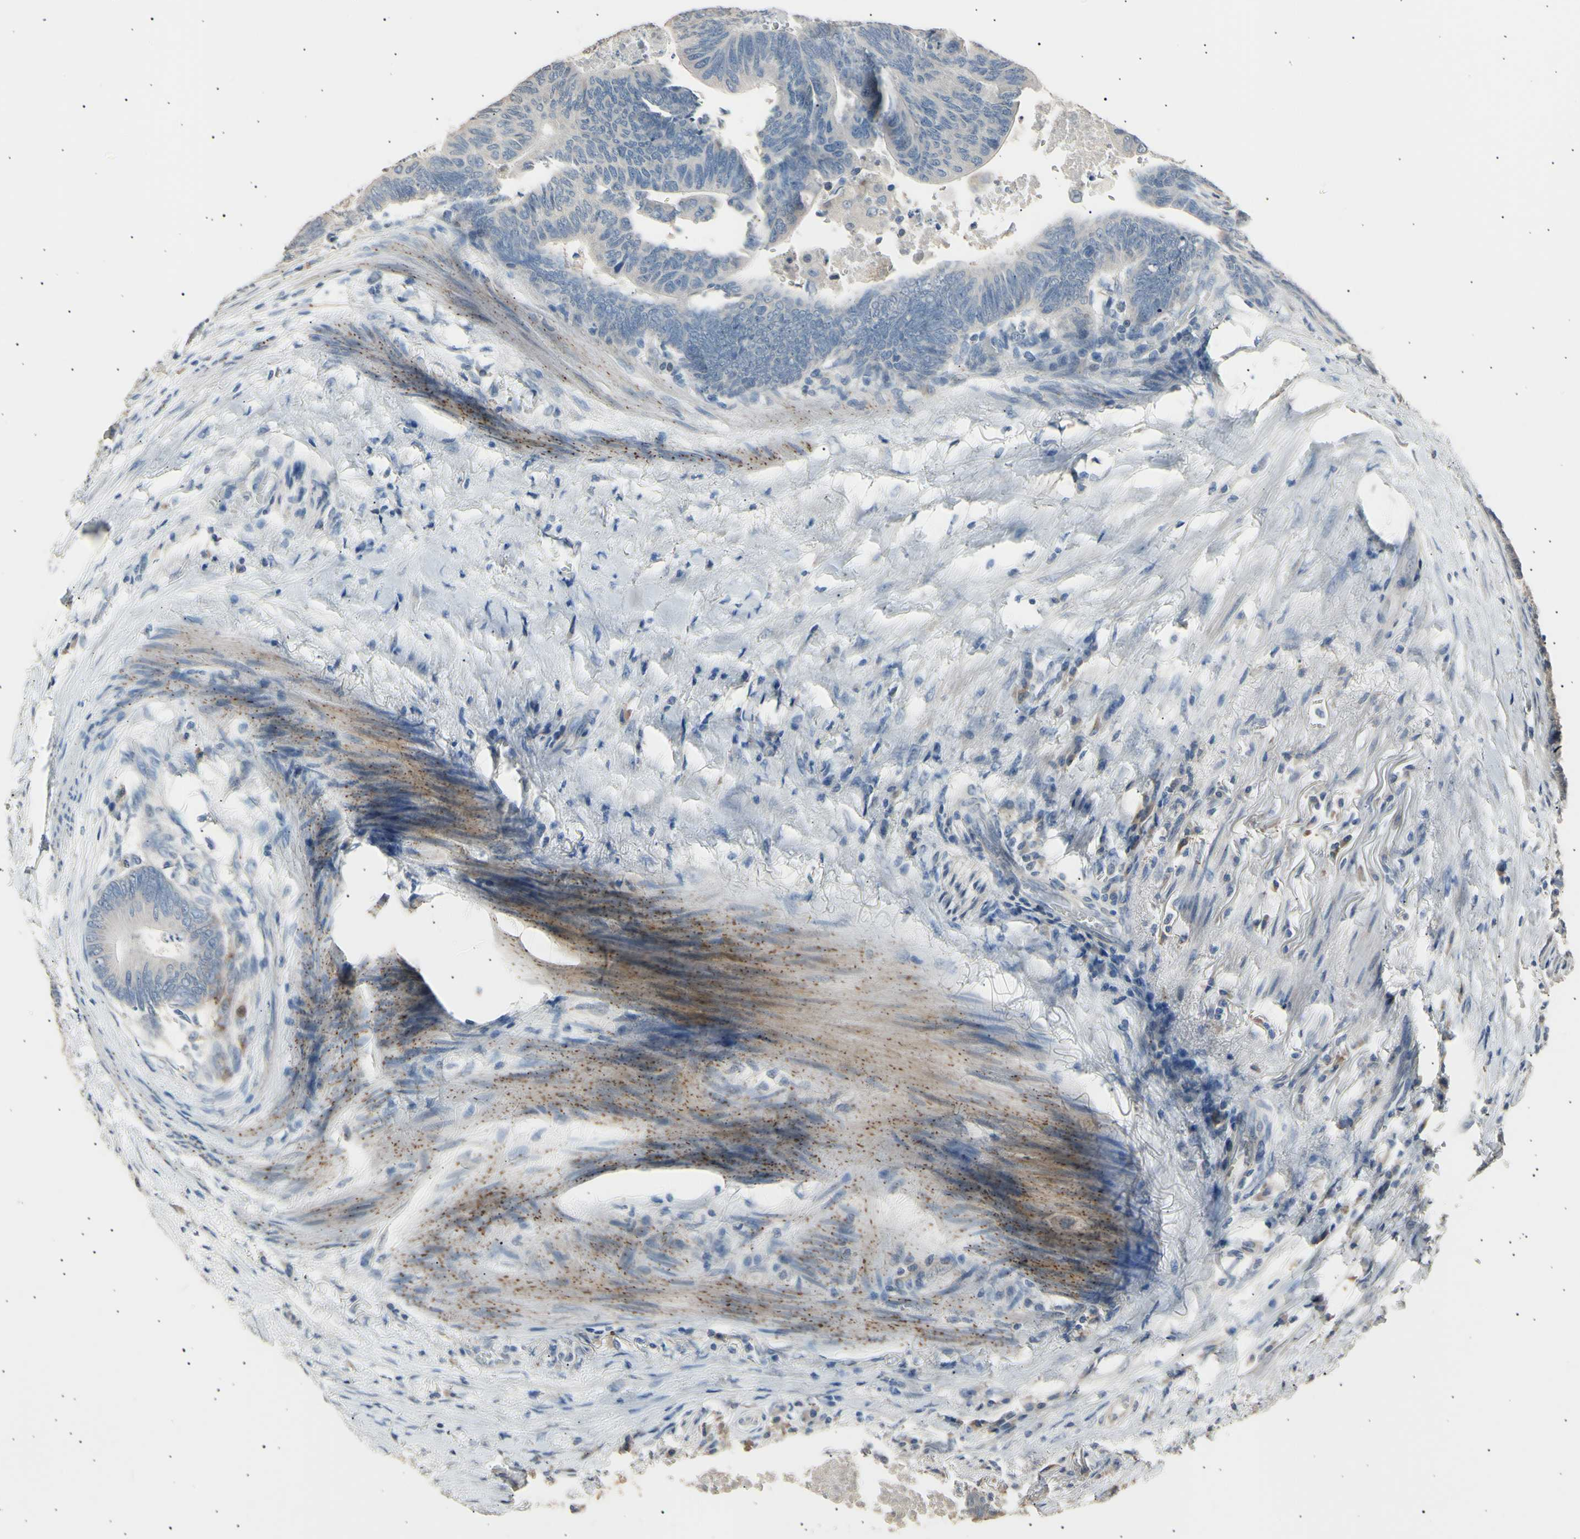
{"staining": {"intensity": "negative", "quantity": "none", "location": "none"}, "tissue": "colorectal cancer", "cell_type": "Tumor cells", "image_type": "cancer", "snomed": [{"axis": "morphology", "description": "Normal tissue, NOS"}, {"axis": "morphology", "description": "Adenocarcinoma, NOS"}, {"axis": "topography", "description": "Rectum"}, {"axis": "topography", "description": "Peripheral nerve tissue"}], "caption": "High power microscopy image of an IHC image of adenocarcinoma (colorectal), revealing no significant expression in tumor cells. (Immunohistochemistry, brightfield microscopy, high magnification).", "gene": "LDLR", "patient": {"sex": "male", "age": 92}}